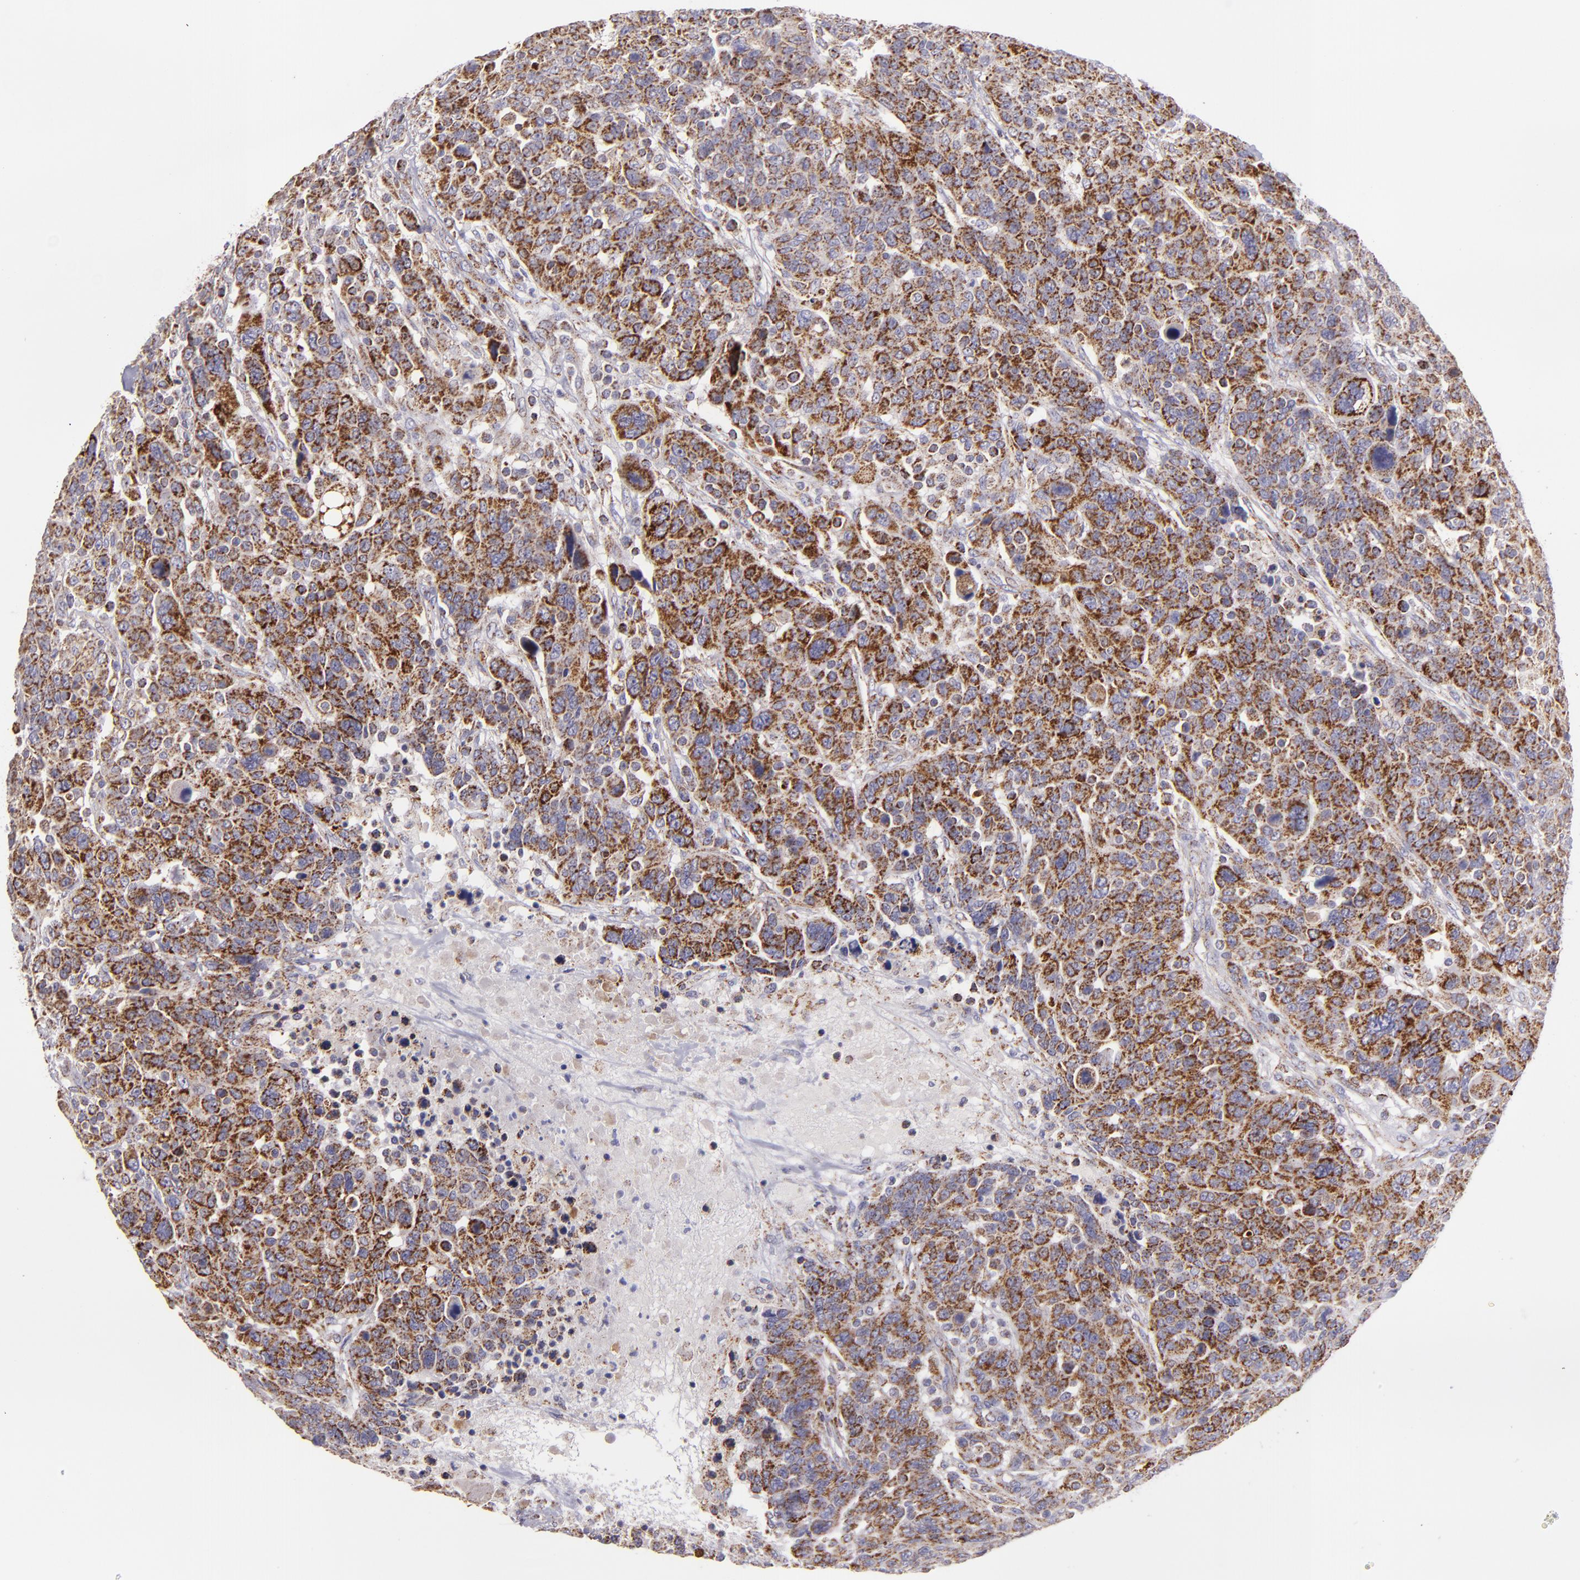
{"staining": {"intensity": "moderate", "quantity": ">75%", "location": "cytoplasmic/membranous"}, "tissue": "breast cancer", "cell_type": "Tumor cells", "image_type": "cancer", "snomed": [{"axis": "morphology", "description": "Duct carcinoma"}, {"axis": "topography", "description": "Breast"}], "caption": "Immunohistochemistry (IHC) of human breast invasive ductal carcinoma shows medium levels of moderate cytoplasmic/membranous expression in about >75% of tumor cells. The staining was performed using DAB, with brown indicating positive protein expression. Nuclei are stained blue with hematoxylin.", "gene": "HSPD1", "patient": {"sex": "female", "age": 37}}